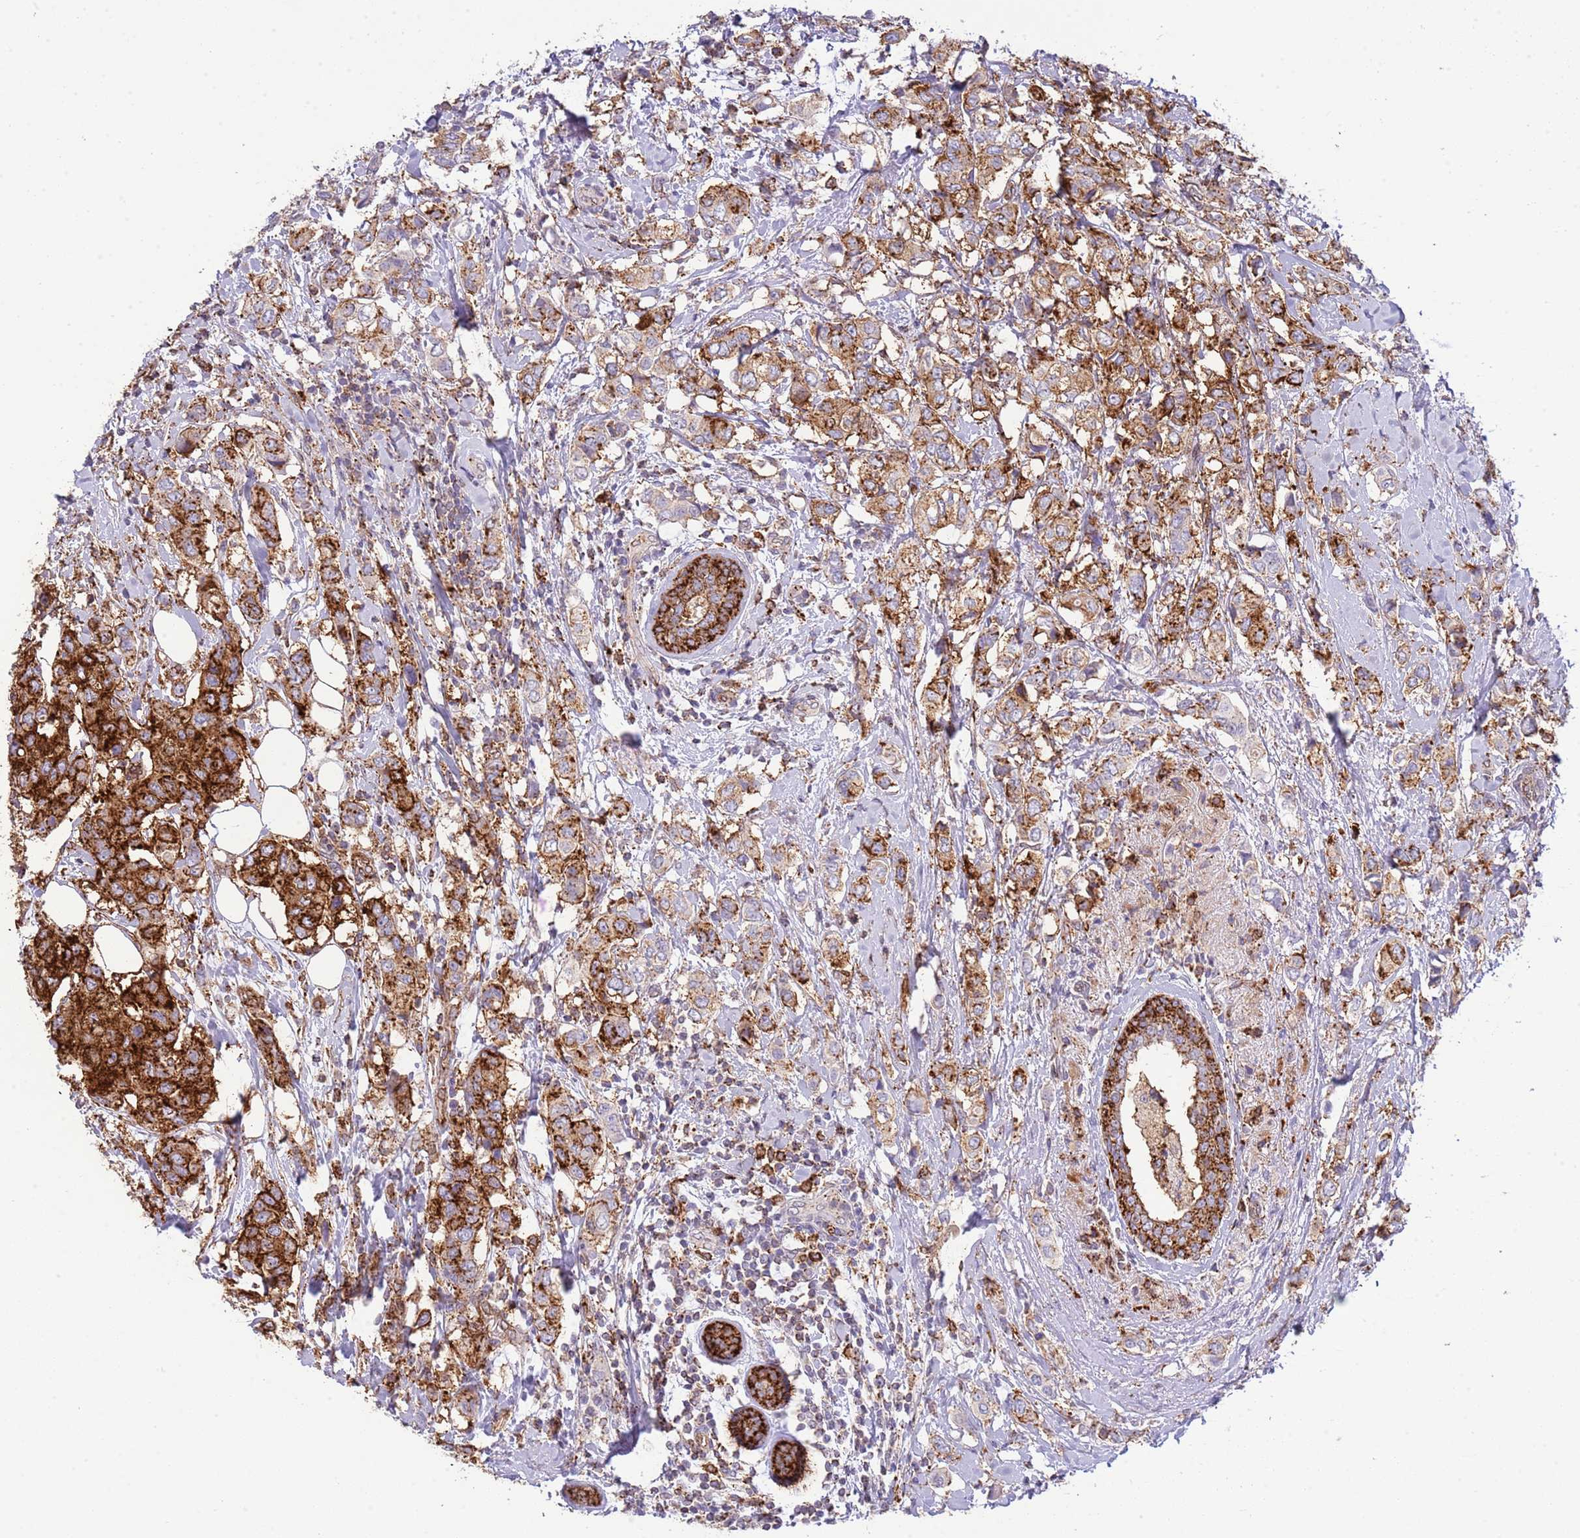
{"staining": {"intensity": "strong", "quantity": ">75%", "location": "cytoplasmic/membranous"}, "tissue": "breast cancer", "cell_type": "Tumor cells", "image_type": "cancer", "snomed": [{"axis": "morphology", "description": "Lobular carcinoma"}, {"axis": "topography", "description": "Breast"}], "caption": "Breast cancer (lobular carcinoma) stained with a protein marker reveals strong staining in tumor cells.", "gene": "ABHD17A", "patient": {"sex": "female", "age": 51}}